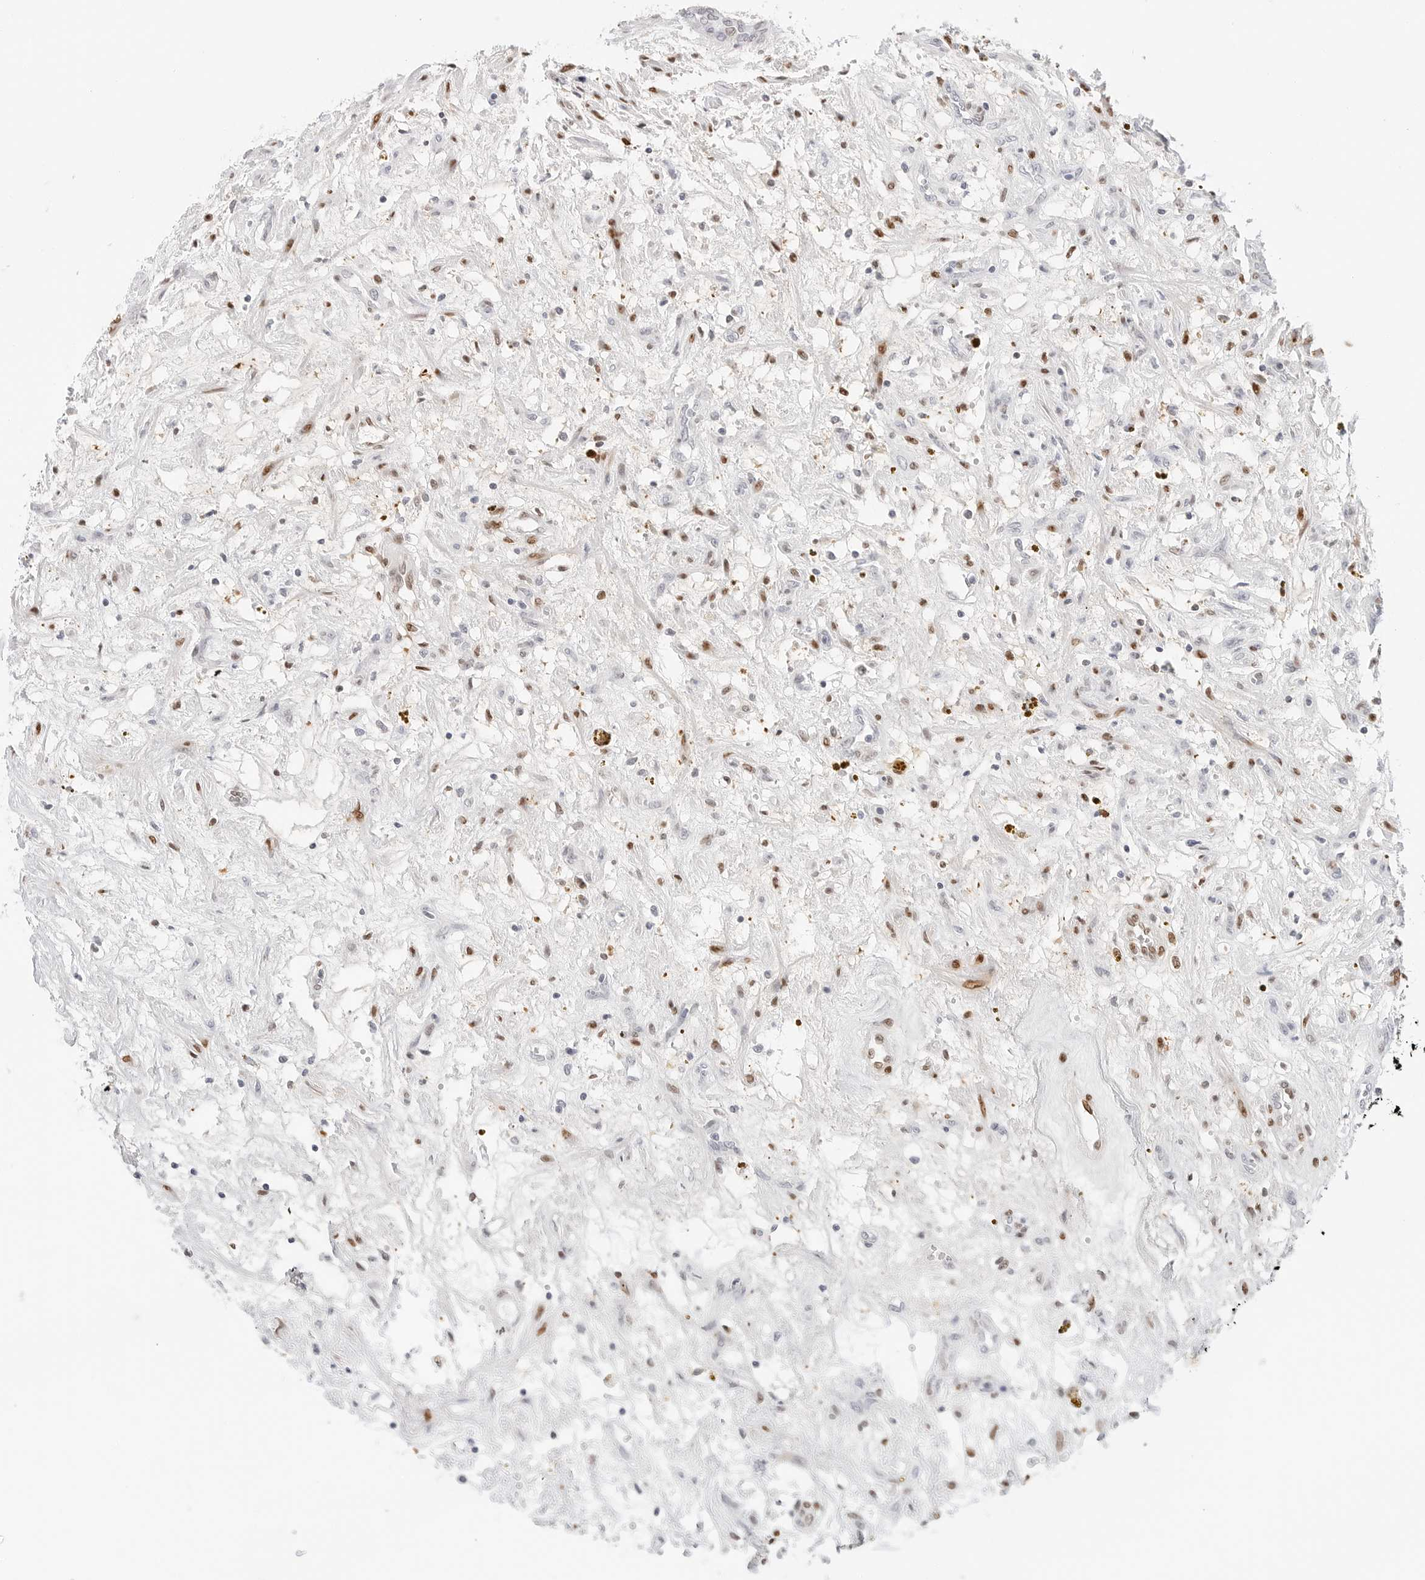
{"staining": {"intensity": "moderate", "quantity": "<25%", "location": "nuclear"}, "tissue": "renal cancer", "cell_type": "Tumor cells", "image_type": "cancer", "snomed": [{"axis": "morphology", "description": "Adenocarcinoma, NOS"}, {"axis": "topography", "description": "Kidney"}], "caption": "Renal adenocarcinoma tissue exhibits moderate nuclear expression in about <25% of tumor cells, visualized by immunohistochemistry. The protein is stained brown, and the nuclei are stained in blue (DAB IHC with brightfield microscopy, high magnification).", "gene": "SPIDR", "patient": {"sex": "female", "age": 57}}